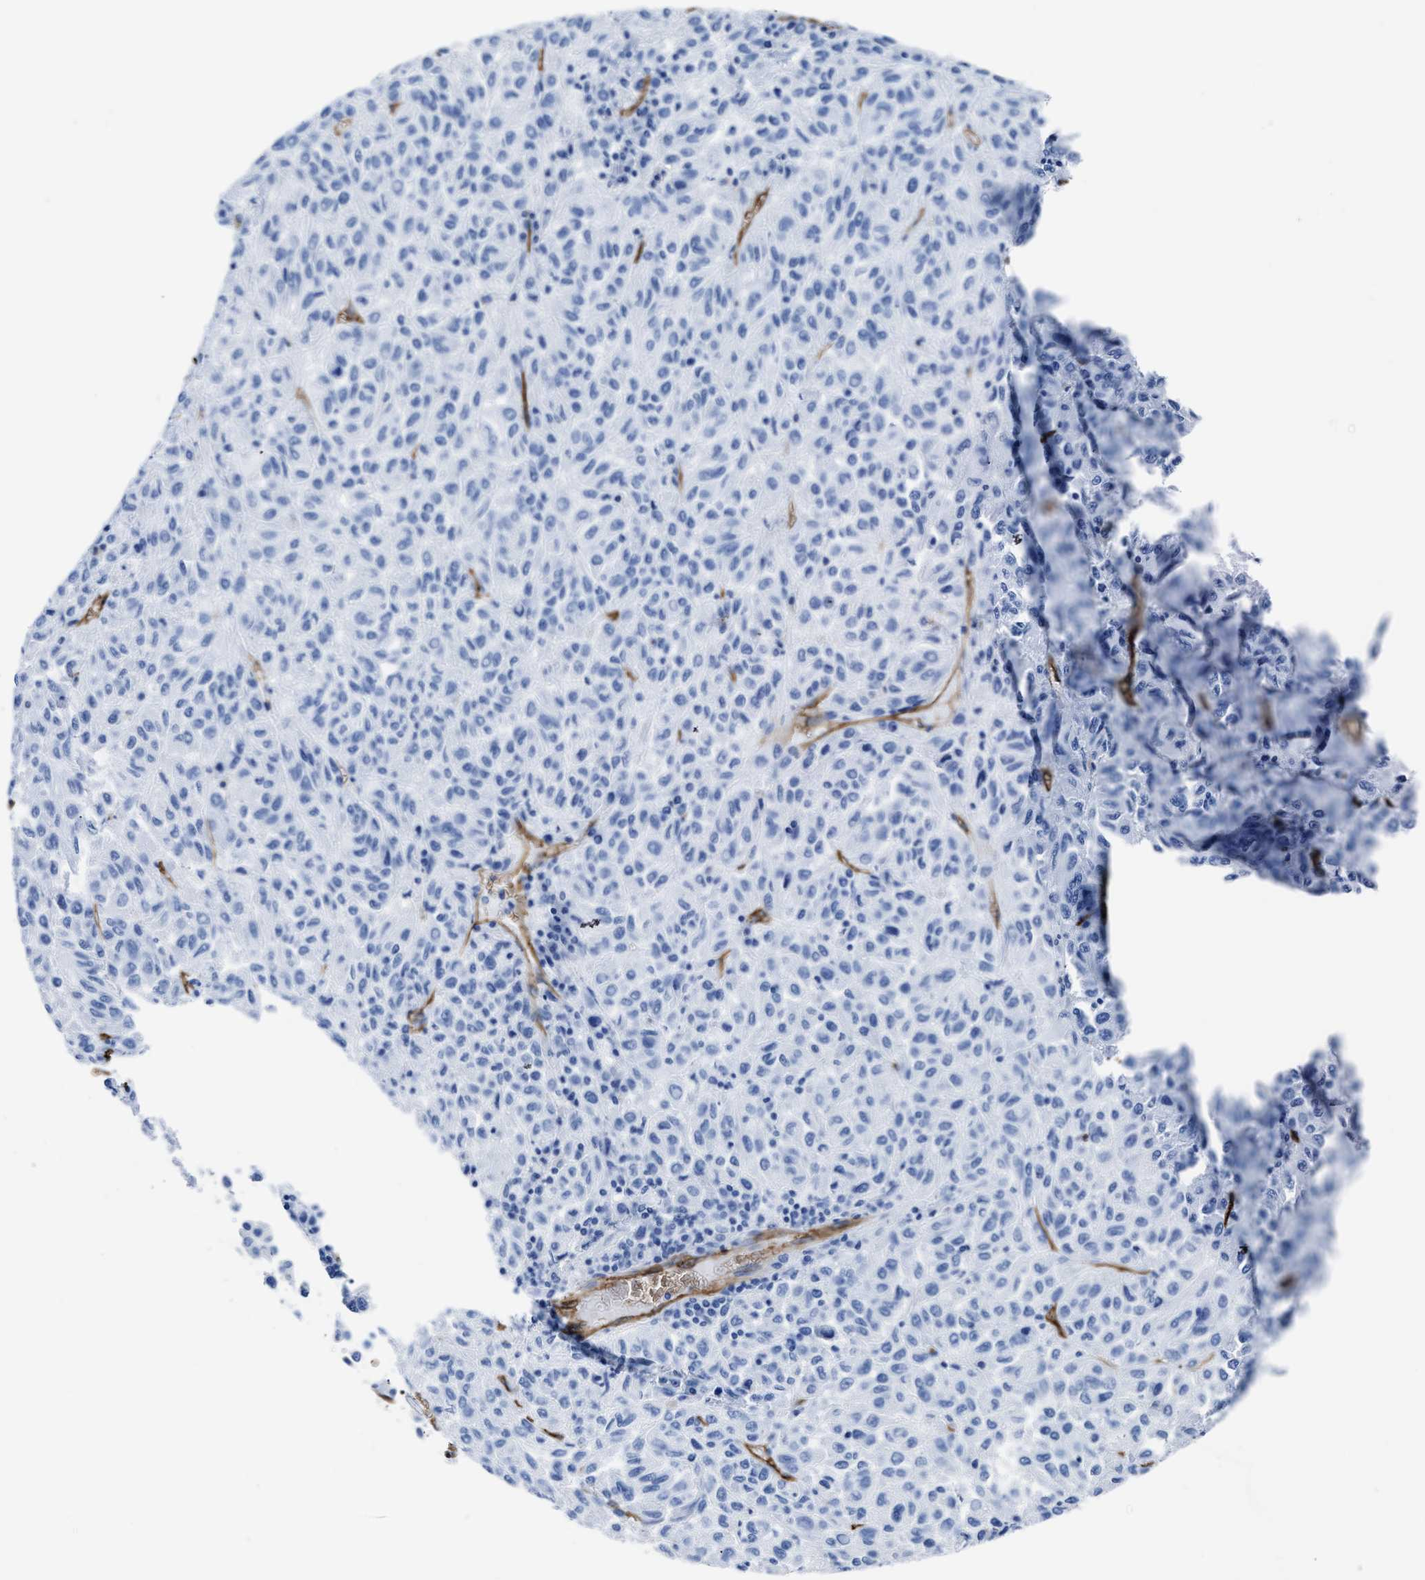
{"staining": {"intensity": "negative", "quantity": "none", "location": "none"}, "tissue": "melanoma", "cell_type": "Tumor cells", "image_type": "cancer", "snomed": [{"axis": "morphology", "description": "Malignant melanoma, Metastatic site"}, {"axis": "topography", "description": "Lung"}], "caption": "Immunohistochemistry (IHC) histopathology image of neoplastic tissue: human malignant melanoma (metastatic site) stained with DAB displays no significant protein positivity in tumor cells. (Stains: DAB IHC with hematoxylin counter stain, Microscopy: brightfield microscopy at high magnification).", "gene": "AQP1", "patient": {"sex": "male", "age": 64}}